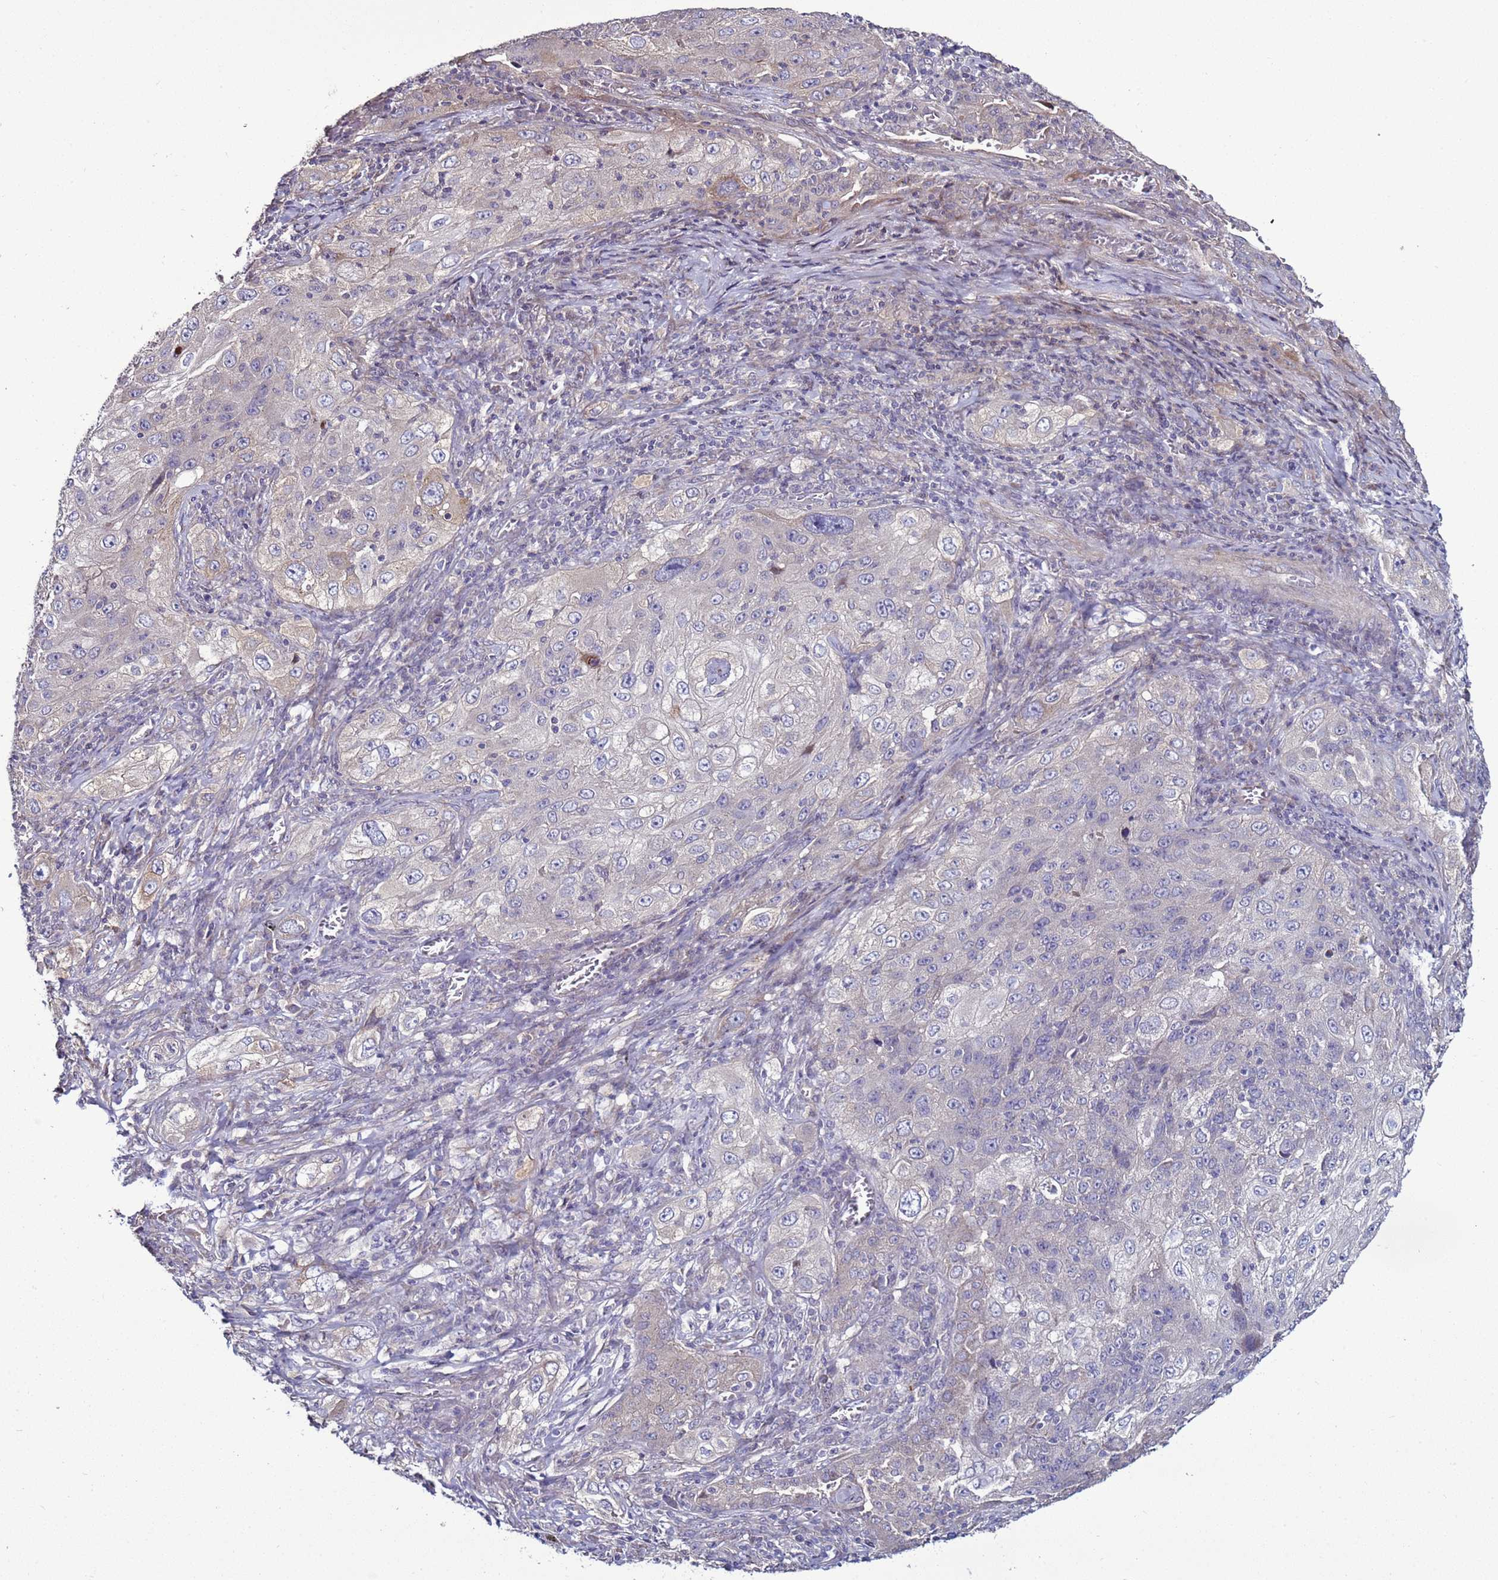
{"staining": {"intensity": "negative", "quantity": "none", "location": "none"}, "tissue": "lung cancer", "cell_type": "Tumor cells", "image_type": "cancer", "snomed": [{"axis": "morphology", "description": "Squamous cell carcinoma, NOS"}, {"axis": "topography", "description": "Lung"}], "caption": "Image shows no protein staining in tumor cells of lung squamous cell carcinoma tissue.", "gene": "RABL2B", "patient": {"sex": "female", "age": 69}}